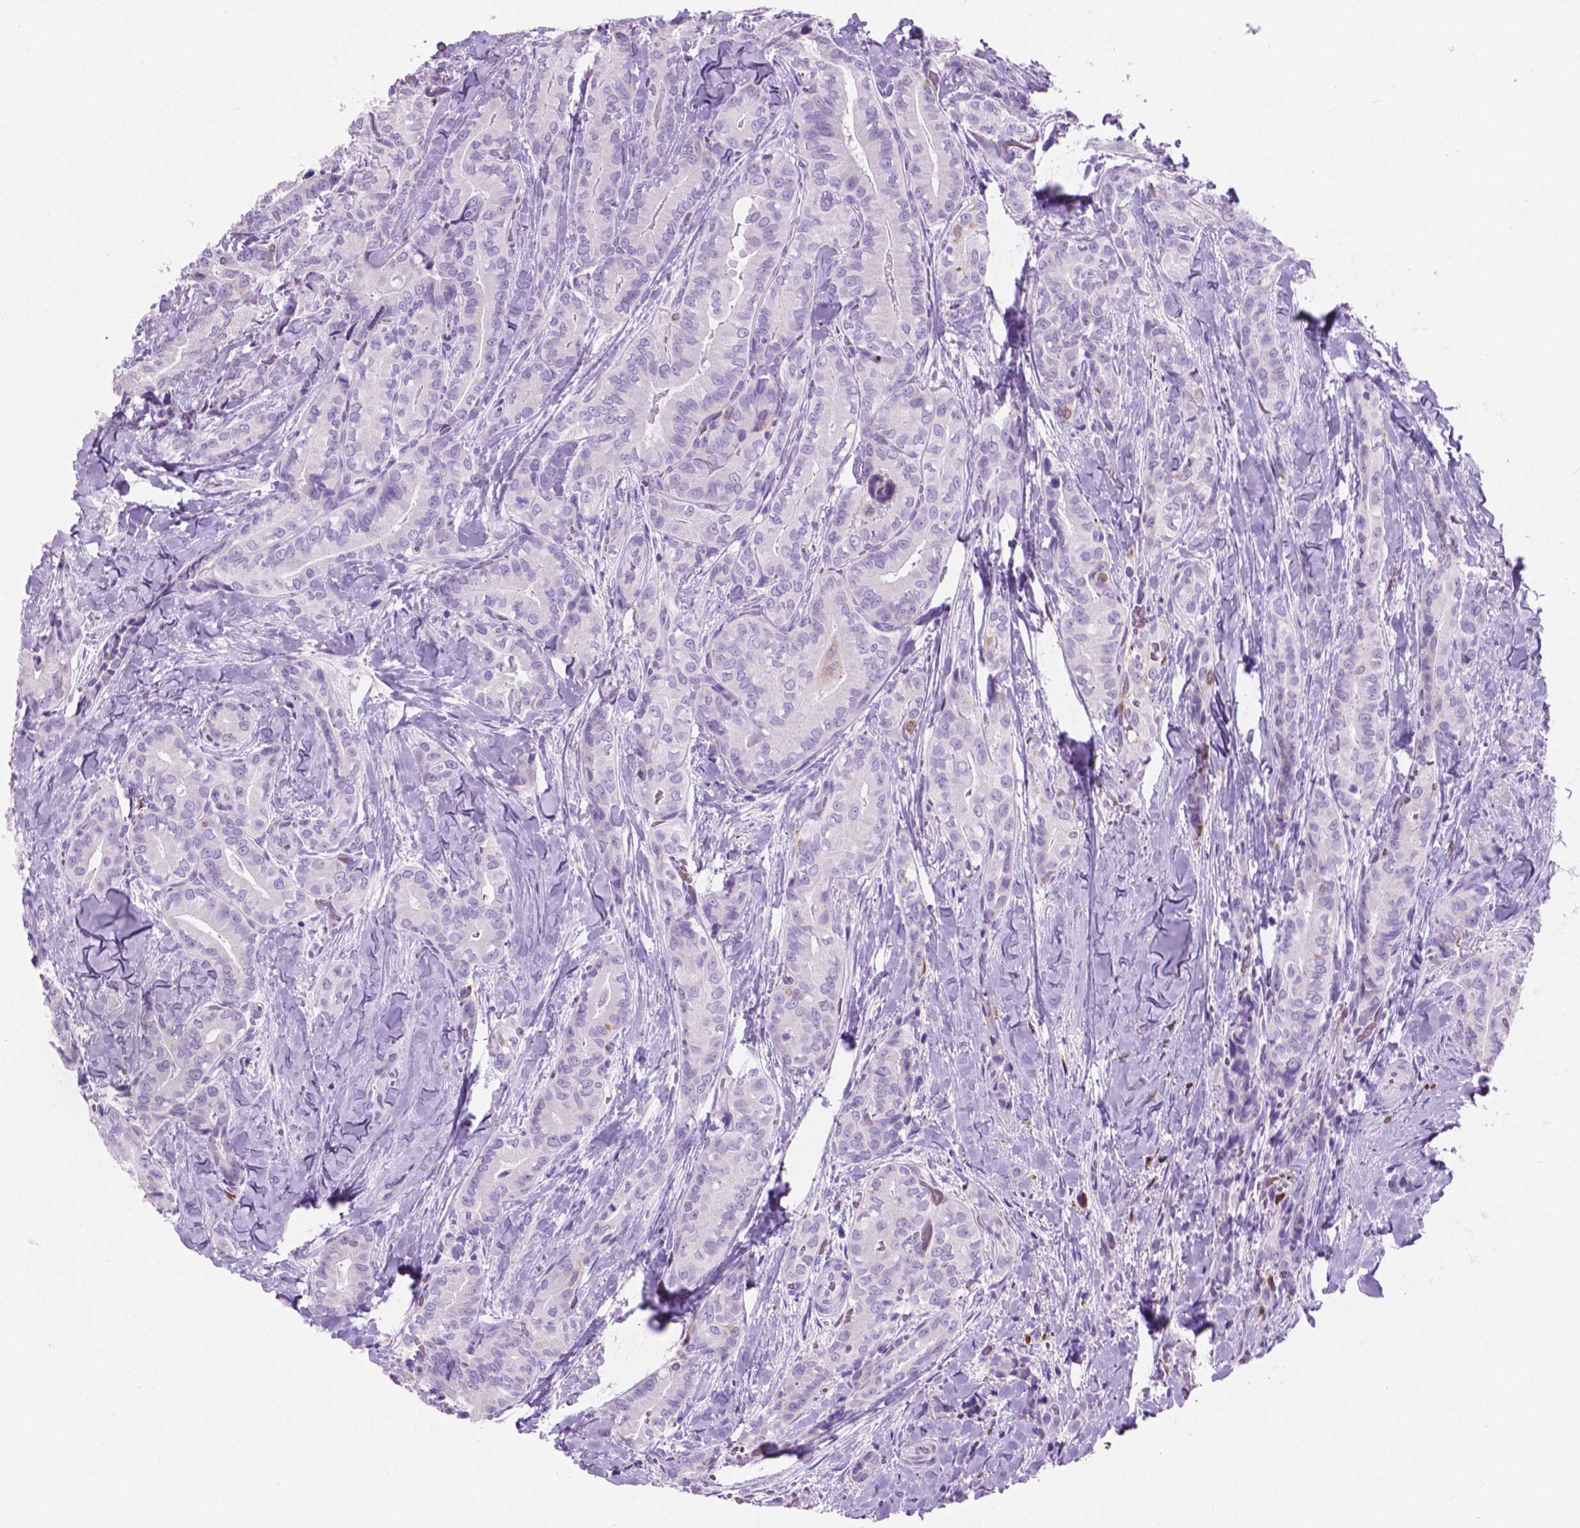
{"staining": {"intensity": "negative", "quantity": "none", "location": "none"}, "tissue": "thyroid cancer", "cell_type": "Tumor cells", "image_type": "cancer", "snomed": [{"axis": "morphology", "description": "Papillary adenocarcinoma, NOS"}, {"axis": "topography", "description": "Thyroid gland"}], "caption": "There is no significant positivity in tumor cells of thyroid cancer (papillary adenocarcinoma).", "gene": "GRIN2B", "patient": {"sex": "male", "age": 61}}